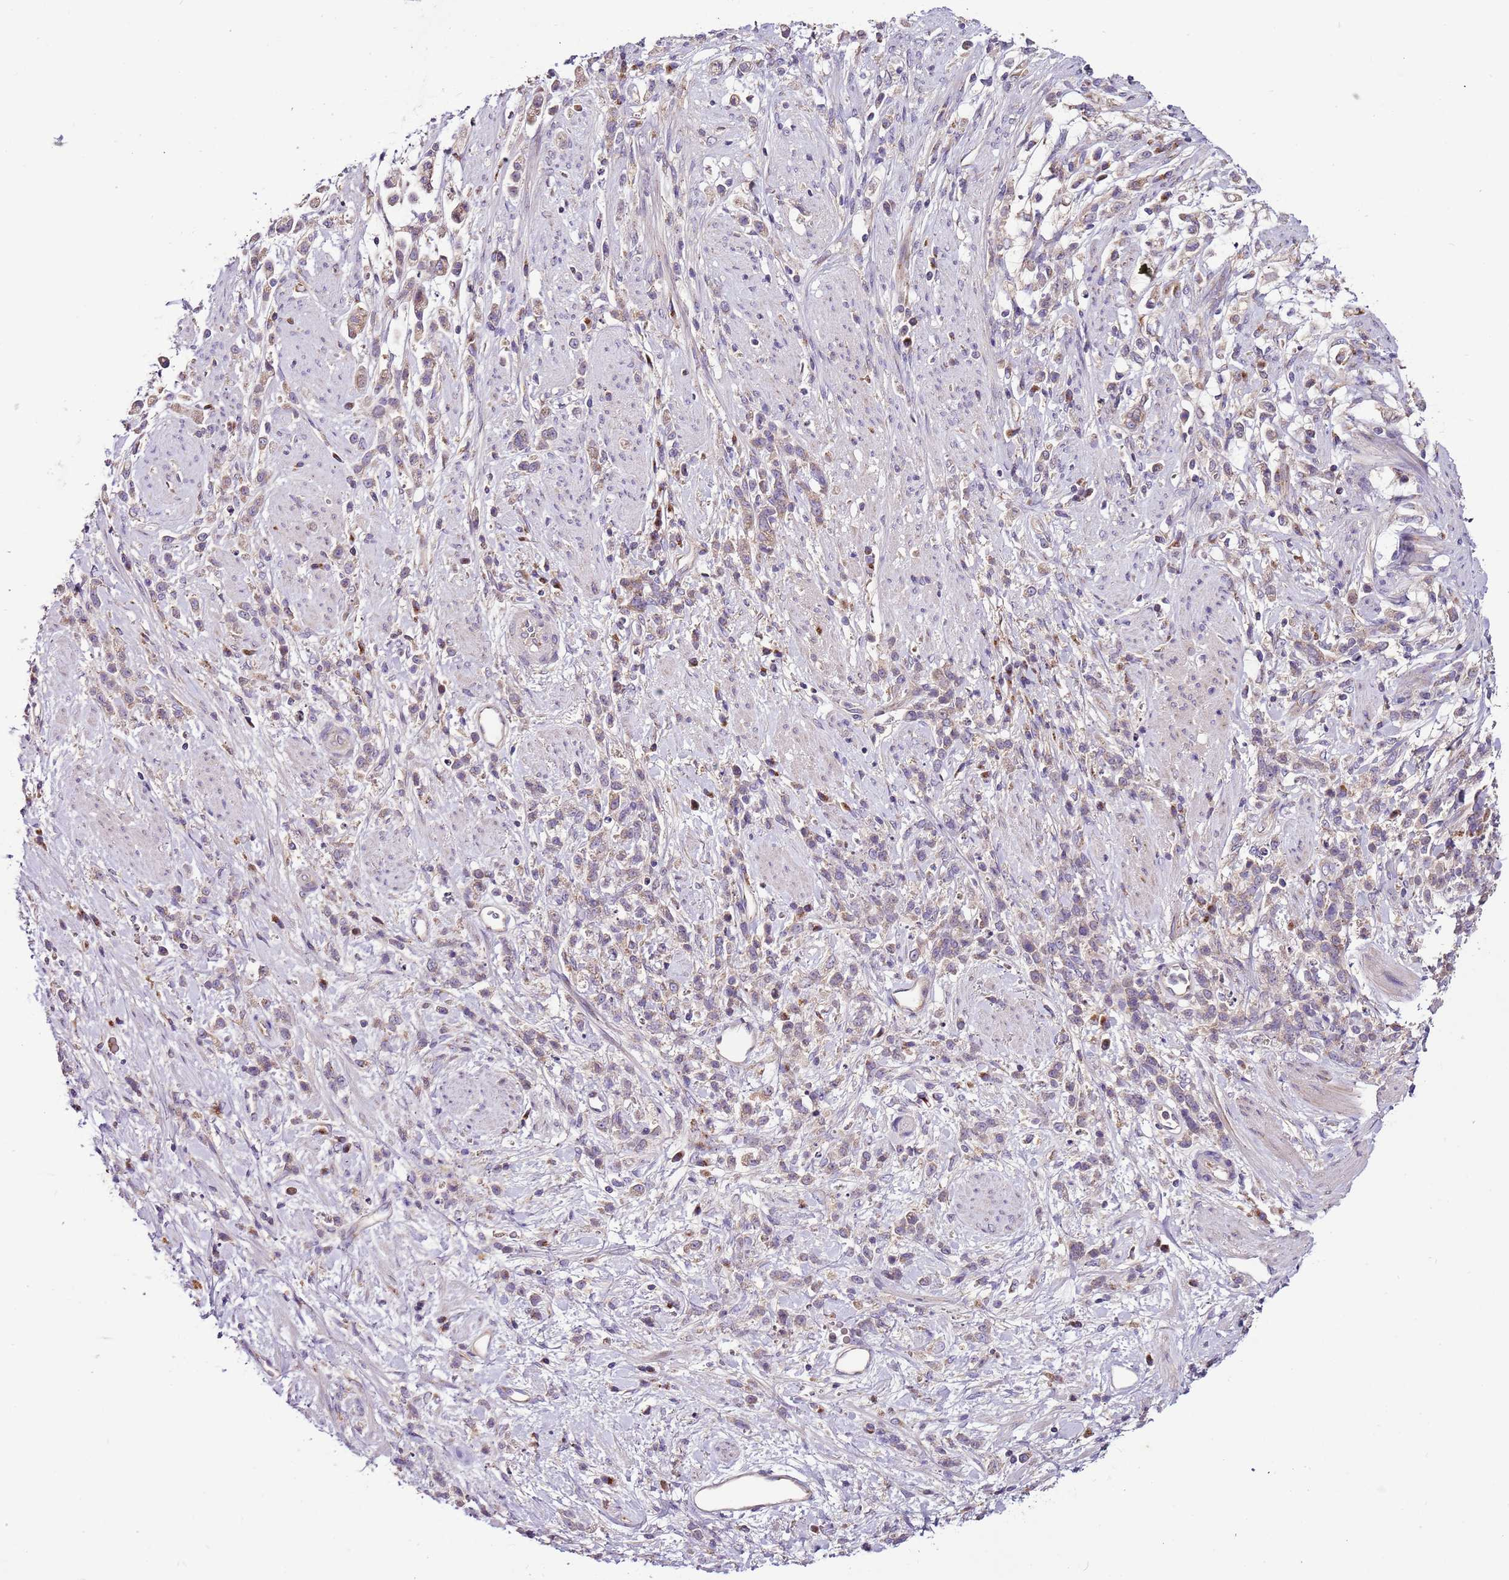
{"staining": {"intensity": "weak", "quantity": ">75%", "location": "cytoplasmic/membranous"}, "tissue": "stomach cancer", "cell_type": "Tumor cells", "image_type": "cancer", "snomed": [{"axis": "morphology", "description": "Adenocarcinoma, NOS"}, {"axis": "topography", "description": "Stomach"}], "caption": "Human stomach cancer stained with a brown dye reveals weak cytoplasmic/membranous positive staining in about >75% of tumor cells.", "gene": "FAM20A", "patient": {"sex": "female", "age": 60}}